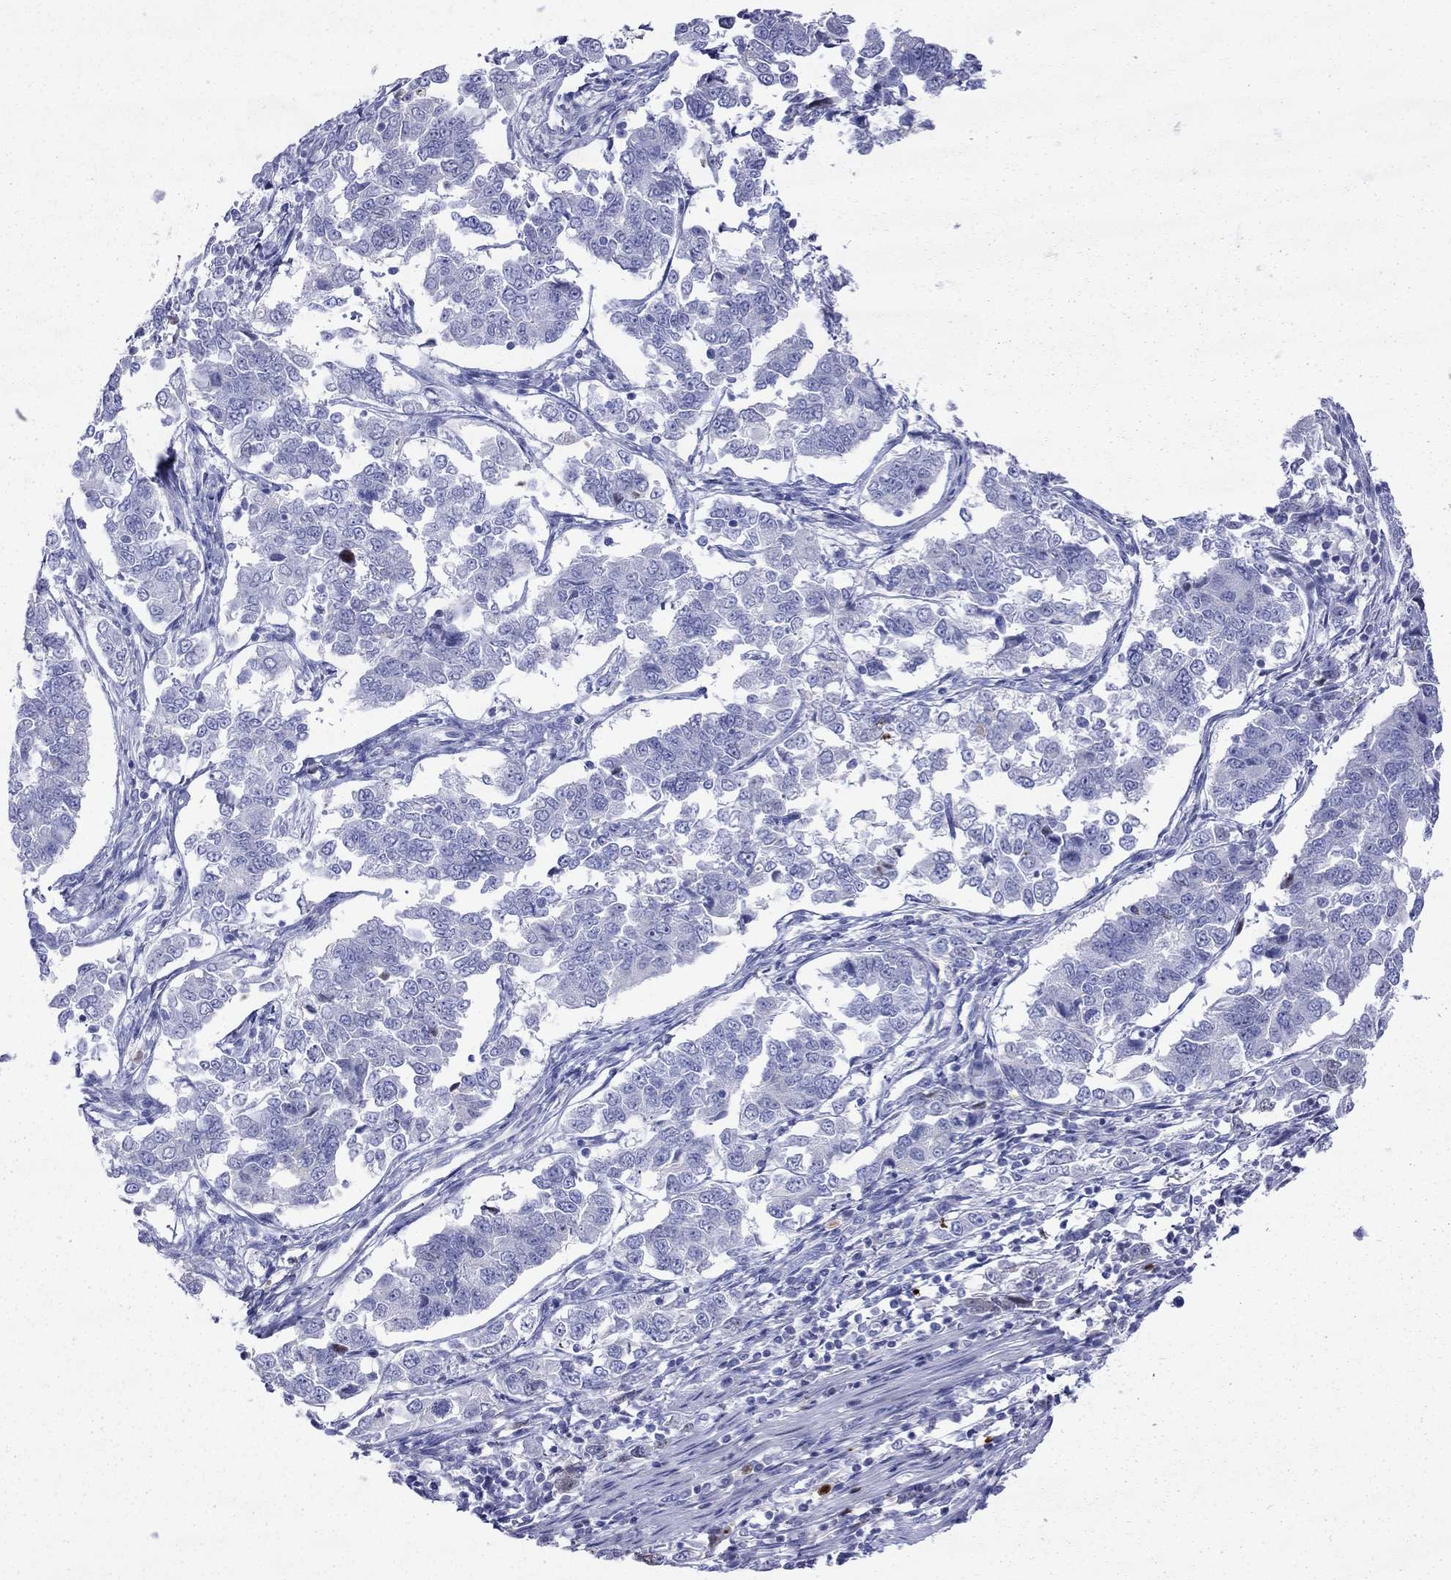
{"staining": {"intensity": "moderate", "quantity": "<25%", "location": "cytoplasmic/membranous"}, "tissue": "endometrial cancer", "cell_type": "Tumor cells", "image_type": "cancer", "snomed": [{"axis": "morphology", "description": "Adenocarcinoma, NOS"}, {"axis": "topography", "description": "Endometrium"}], "caption": "Immunohistochemistry (IHC) histopathology image of neoplastic tissue: endometrial cancer (adenocarcinoma) stained using IHC shows low levels of moderate protein expression localized specifically in the cytoplasmic/membranous of tumor cells, appearing as a cytoplasmic/membranous brown color.", "gene": "SERPINA3", "patient": {"sex": "female", "age": 43}}